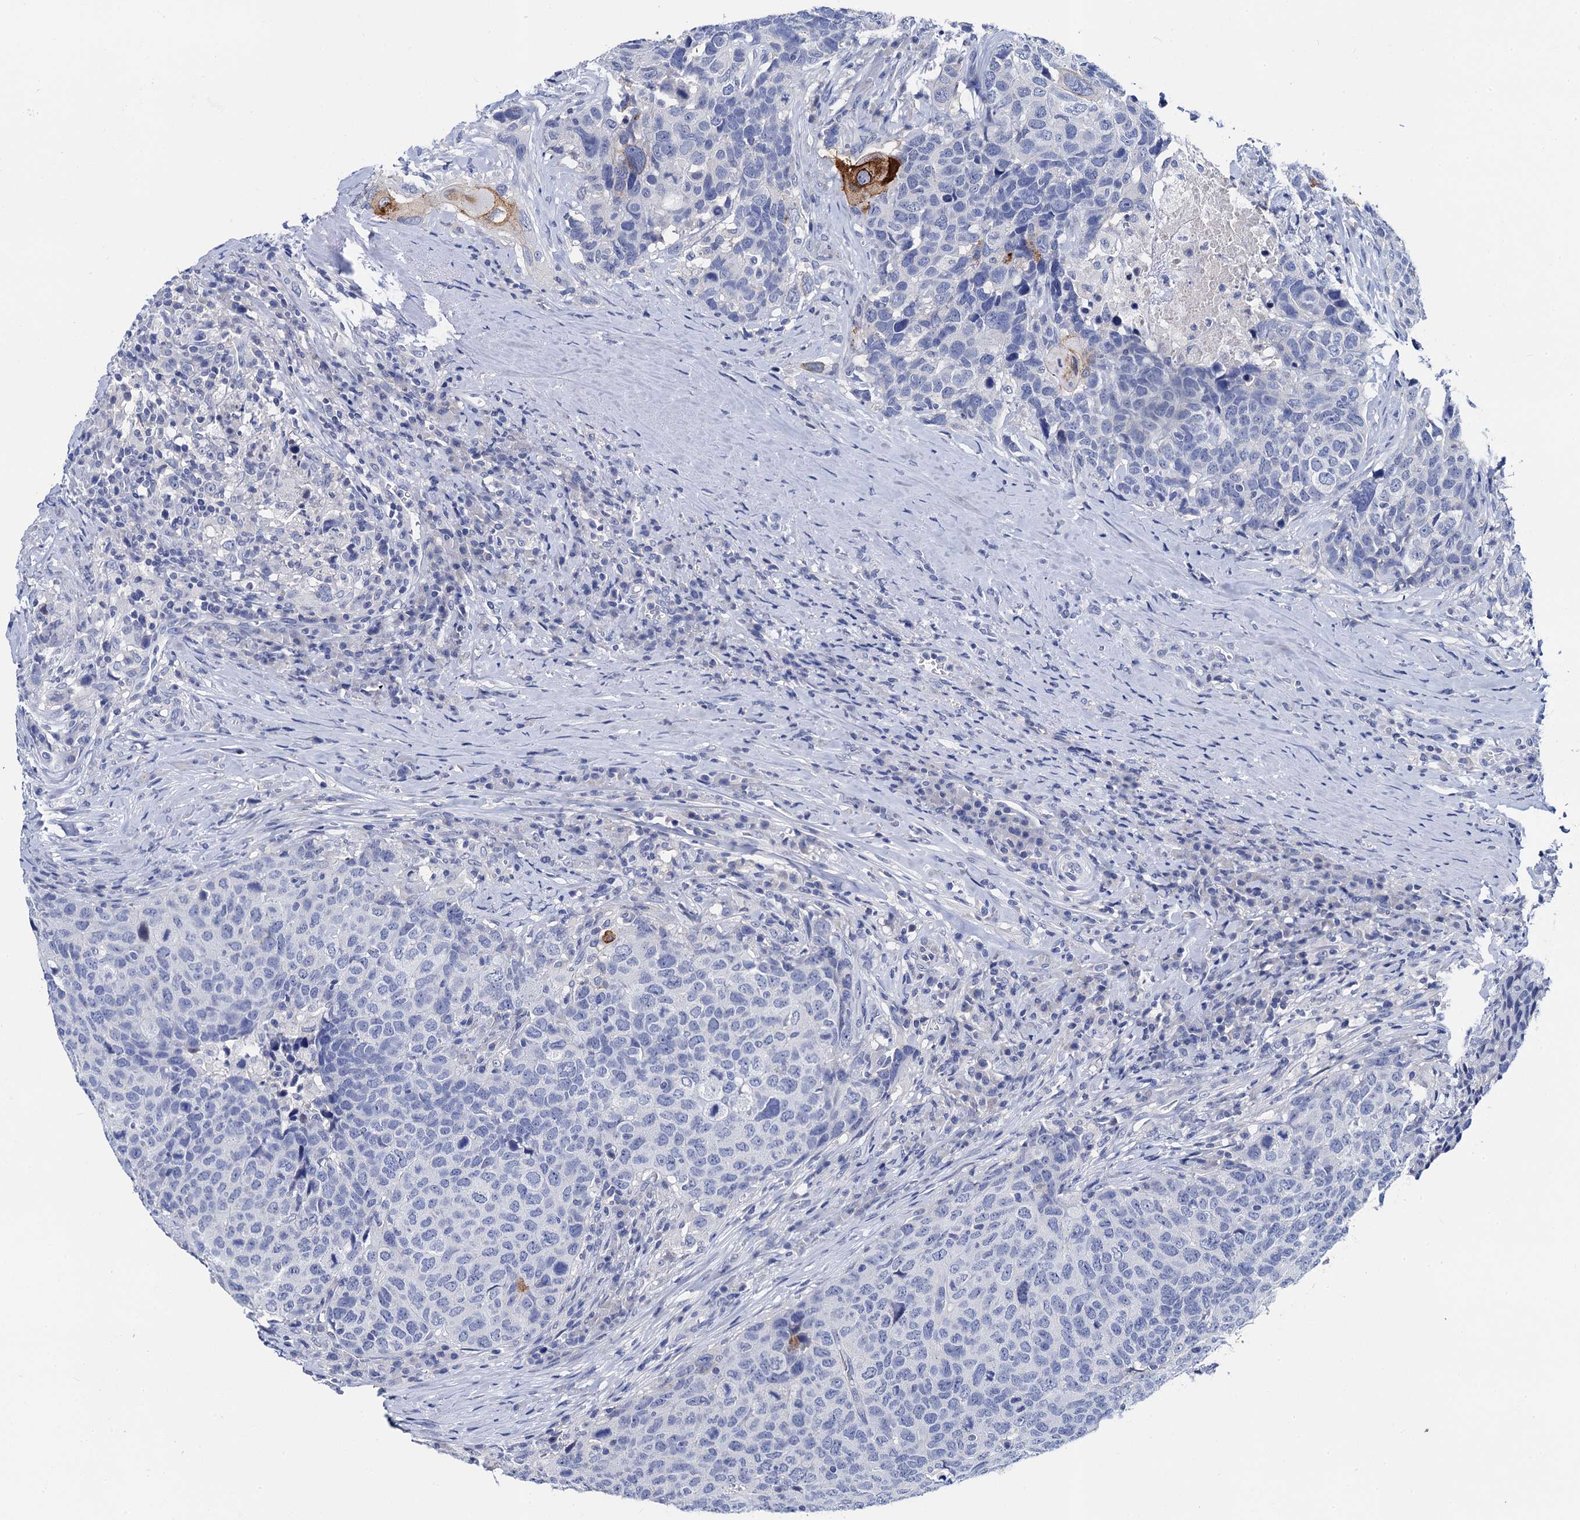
{"staining": {"intensity": "strong", "quantity": "<25%", "location": "cytoplasmic/membranous"}, "tissue": "head and neck cancer", "cell_type": "Tumor cells", "image_type": "cancer", "snomed": [{"axis": "morphology", "description": "Squamous cell carcinoma, NOS"}, {"axis": "topography", "description": "Head-Neck"}], "caption": "High-magnification brightfield microscopy of head and neck squamous cell carcinoma stained with DAB (brown) and counterstained with hematoxylin (blue). tumor cells exhibit strong cytoplasmic/membranous expression is seen in approximately<25% of cells.", "gene": "LYPD3", "patient": {"sex": "male", "age": 66}}